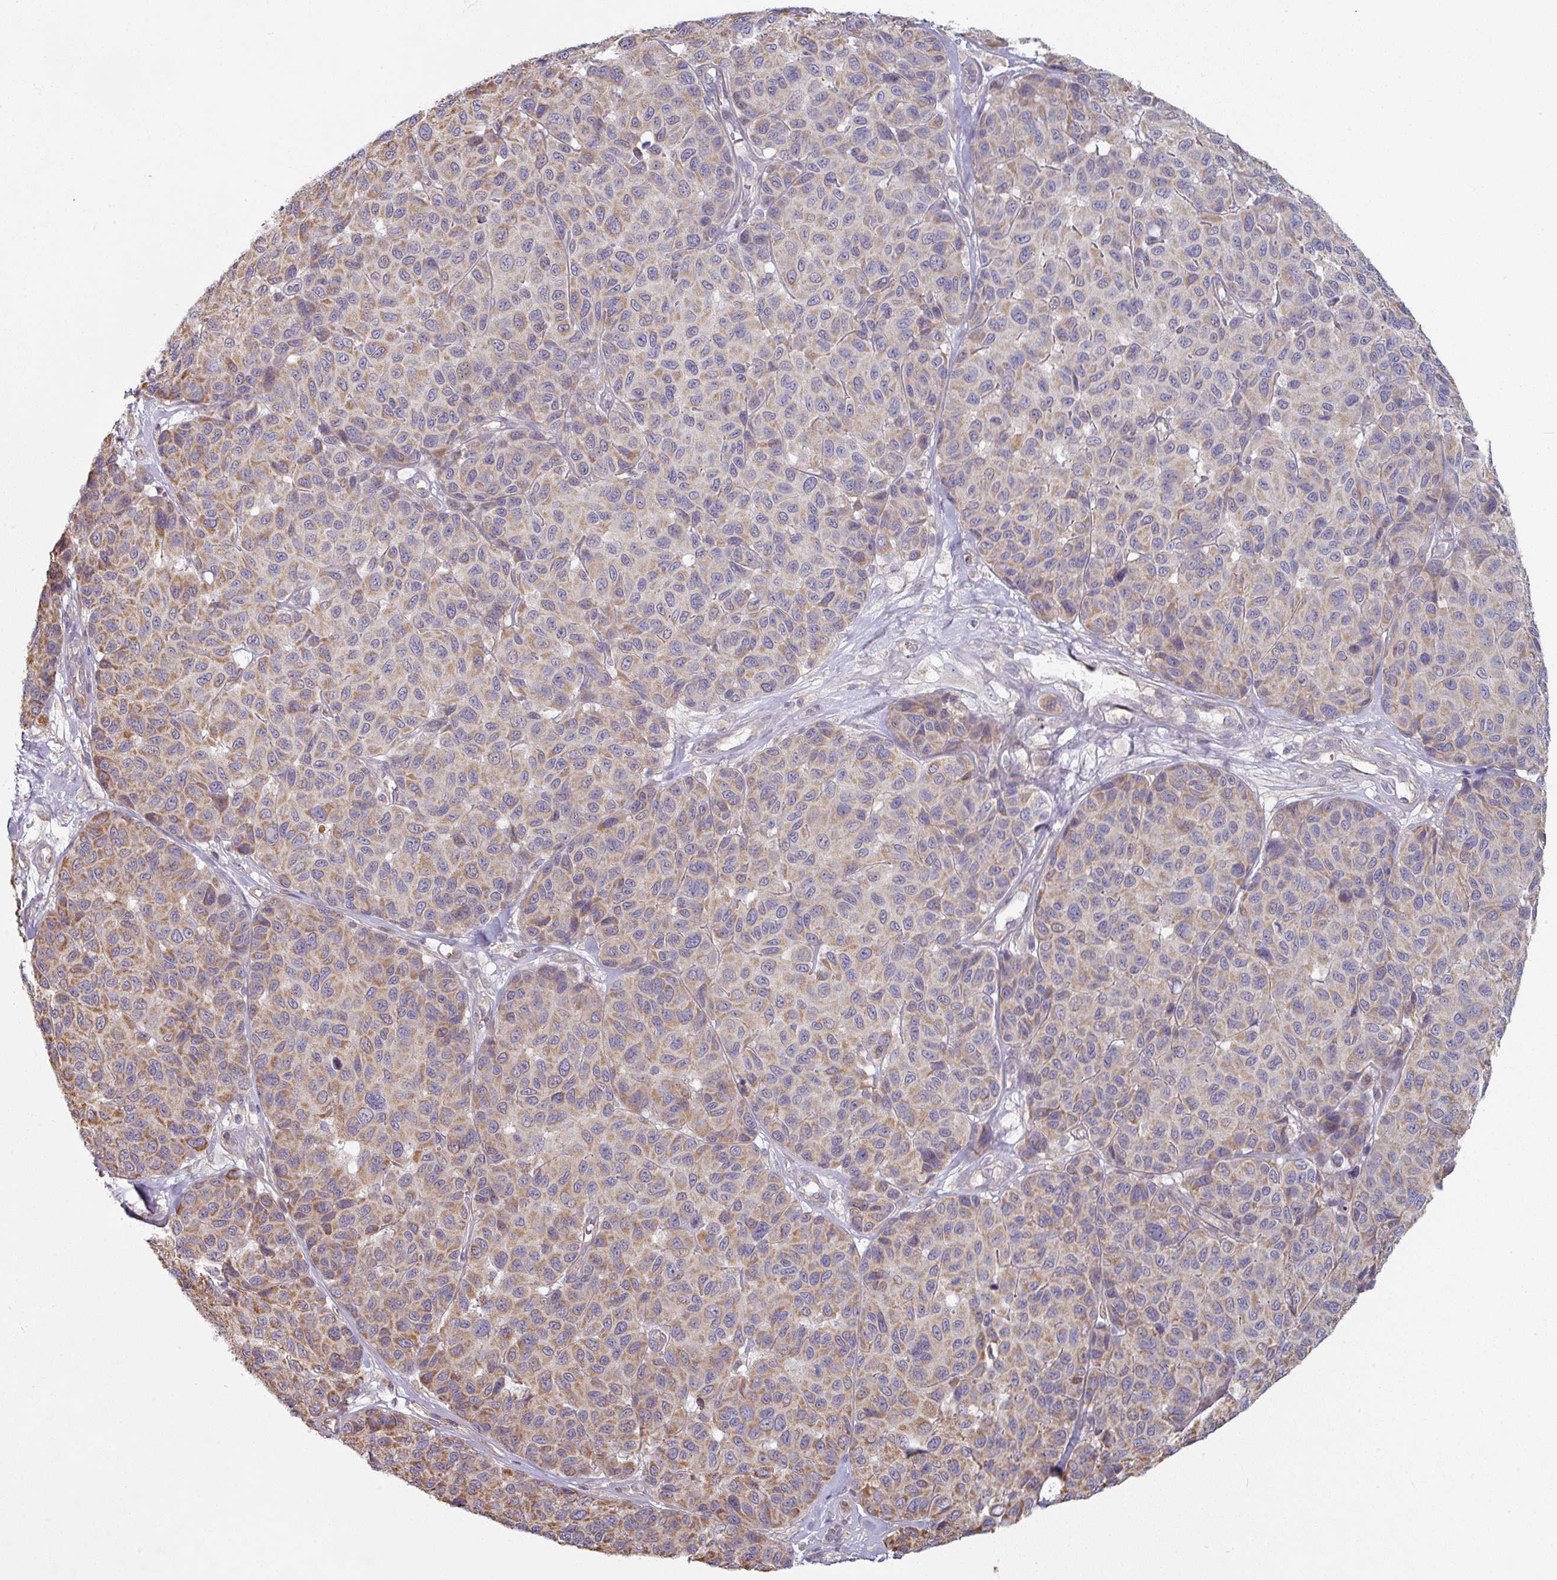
{"staining": {"intensity": "moderate", "quantity": "25%-75%", "location": "cytoplasmic/membranous"}, "tissue": "melanoma", "cell_type": "Tumor cells", "image_type": "cancer", "snomed": [{"axis": "morphology", "description": "Malignant melanoma, NOS"}, {"axis": "topography", "description": "Skin"}], "caption": "Melanoma stained with a brown dye reveals moderate cytoplasmic/membranous positive positivity in about 25%-75% of tumor cells.", "gene": "PLEKHJ1", "patient": {"sex": "female", "age": 66}}